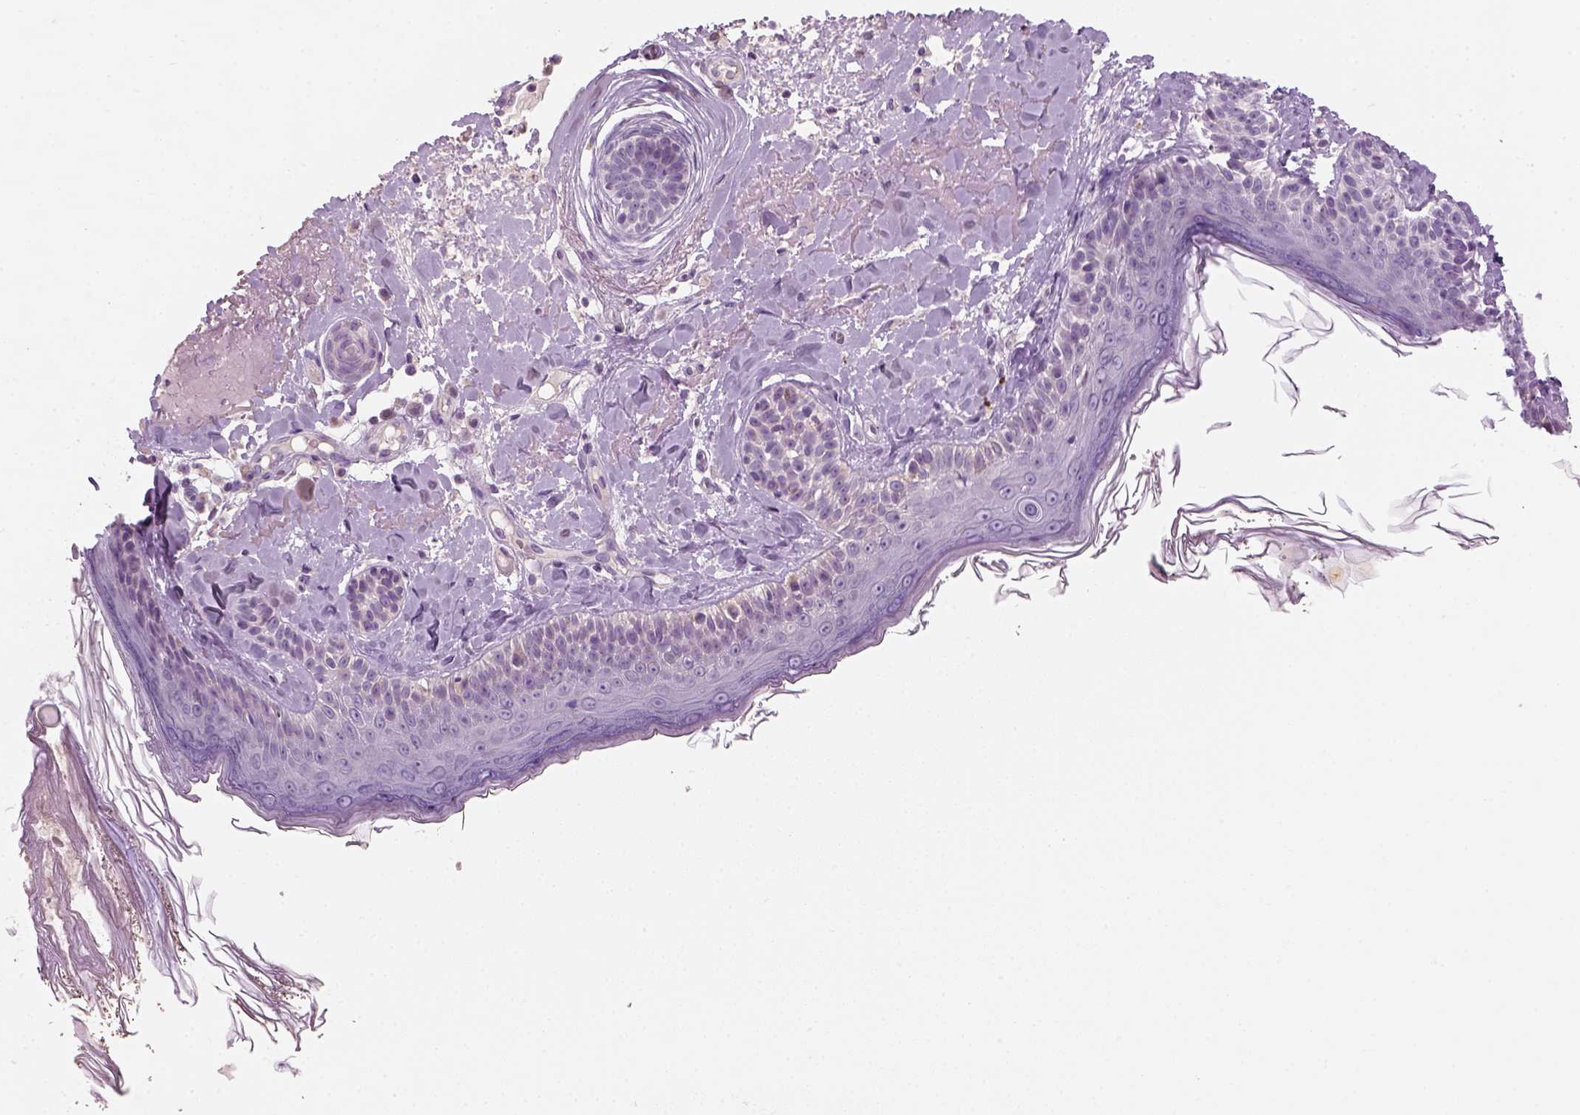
{"staining": {"intensity": "negative", "quantity": "none", "location": "none"}, "tissue": "skin", "cell_type": "Fibroblasts", "image_type": "normal", "snomed": [{"axis": "morphology", "description": "Normal tissue, NOS"}, {"axis": "topography", "description": "Skin"}], "caption": "This is an immunohistochemistry (IHC) image of benign skin. There is no positivity in fibroblasts.", "gene": "NUDT6", "patient": {"sex": "male", "age": 73}}